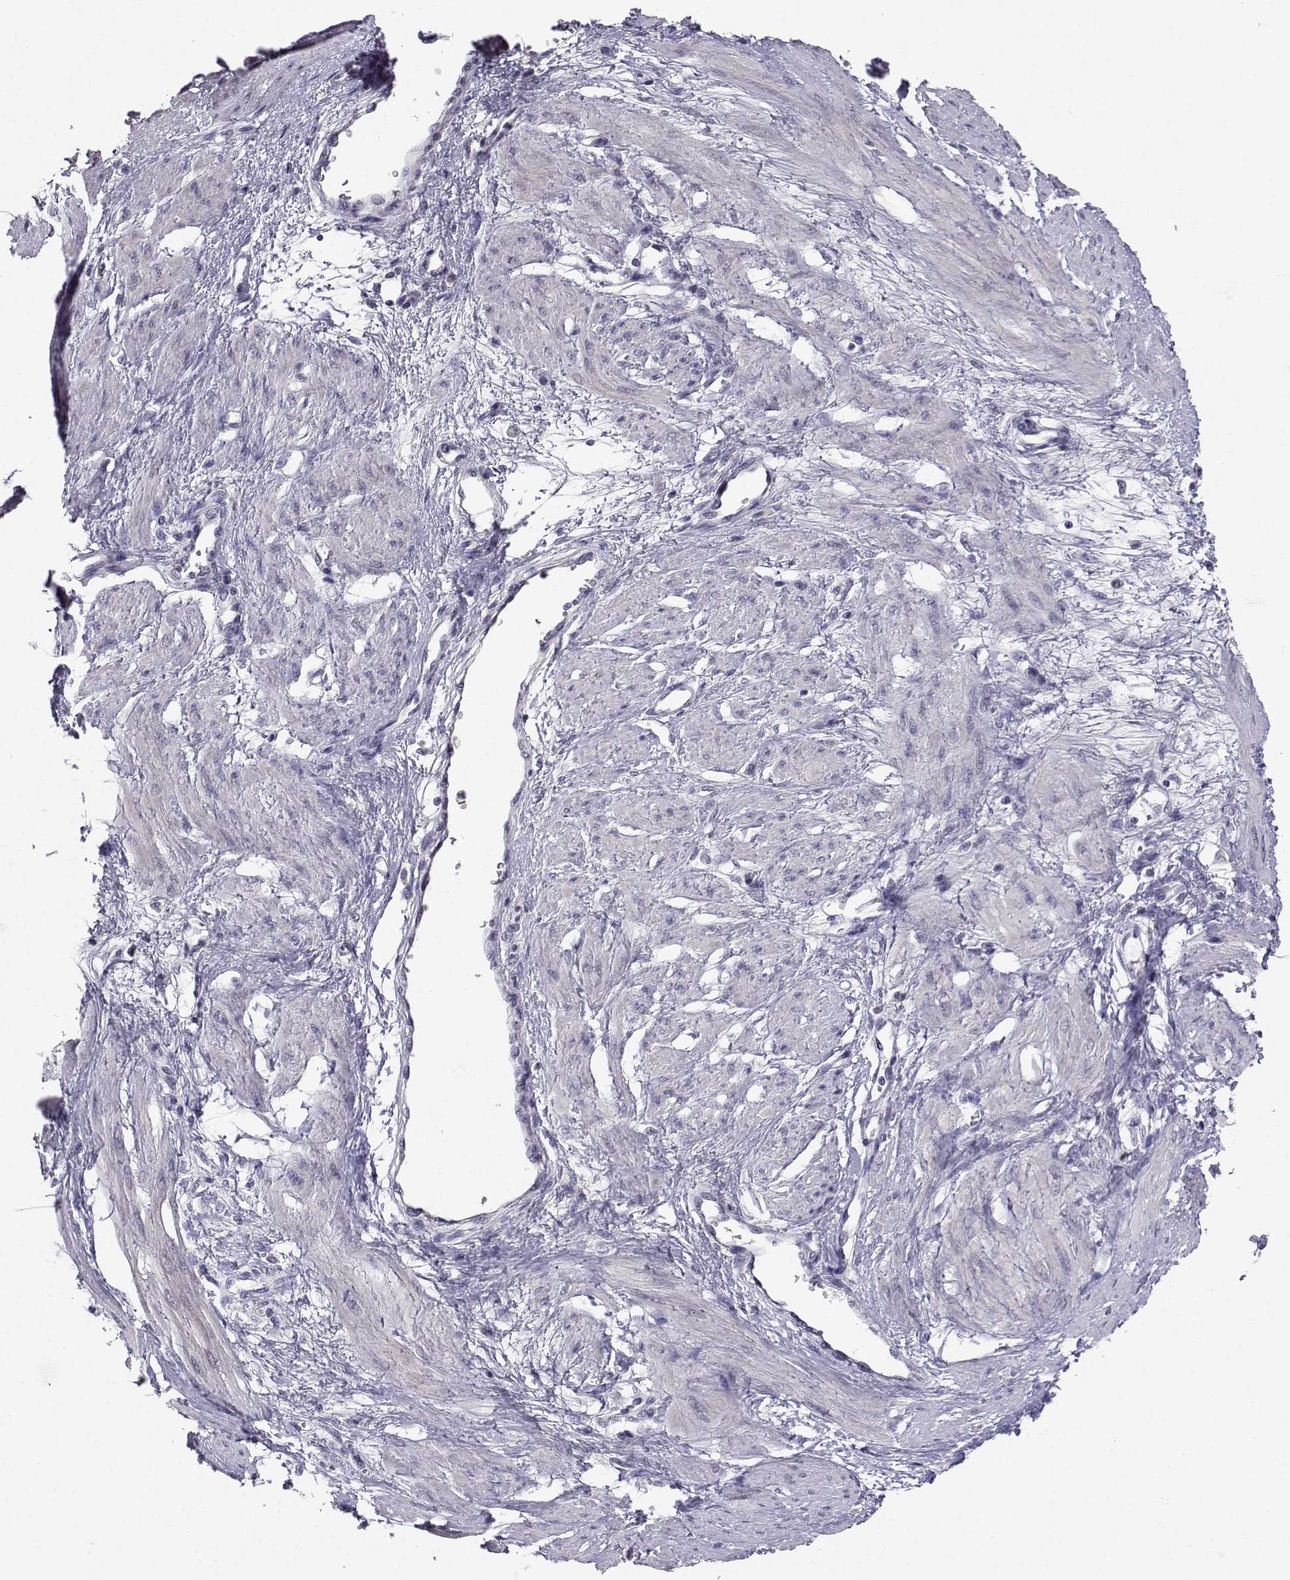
{"staining": {"intensity": "negative", "quantity": "none", "location": "none"}, "tissue": "smooth muscle", "cell_type": "Smooth muscle cells", "image_type": "normal", "snomed": [{"axis": "morphology", "description": "Normal tissue, NOS"}, {"axis": "topography", "description": "Smooth muscle"}, {"axis": "topography", "description": "Uterus"}], "caption": "This is a image of immunohistochemistry (IHC) staining of benign smooth muscle, which shows no positivity in smooth muscle cells. The staining is performed using DAB (3,3'-diaminobenzidine) brown chromogen with nuclei counter-stained in using hematoxylin.", "gene": "SLC6A3", "patient": {"sex": "female", "age": 39}}